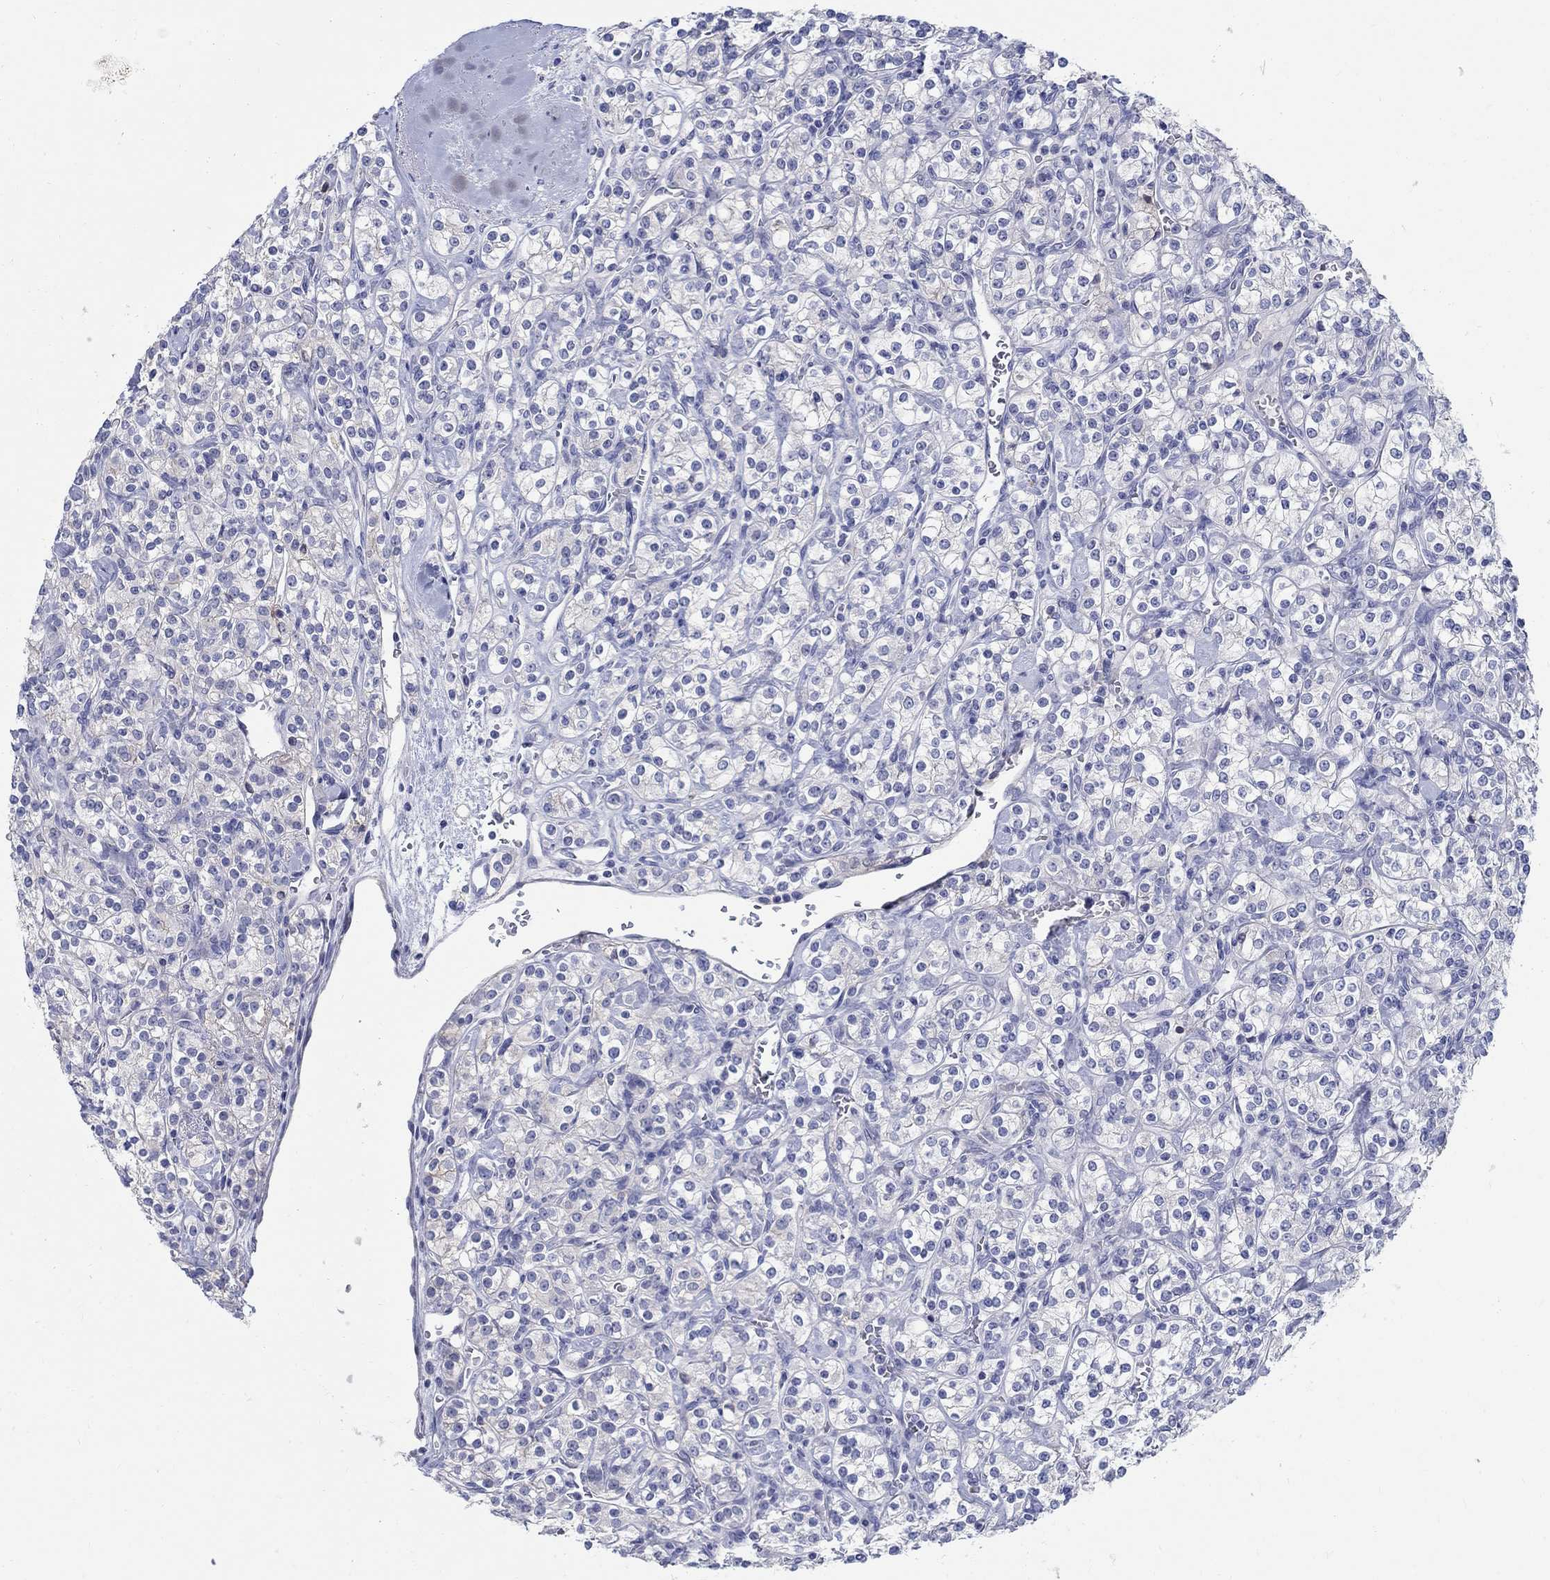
{"staining": {"intensity": "negative", "quantity": "none", "location": "none"}, "tissue": "renal cancer", "cell_type": "Tumor cells", "image_type": "cancer", "snomed": [{"axis": "morphology", "description": "Adenocarcinoma, NOS"}, {"axis": "topography", "description": "Kidney"}], "caption": "Renal cancer stained for a protein using immunohistochemistry (IHC) displays no expression tumor cells.", "gene": "SOX2", "patient": {"sex": "male", "age": 77}}